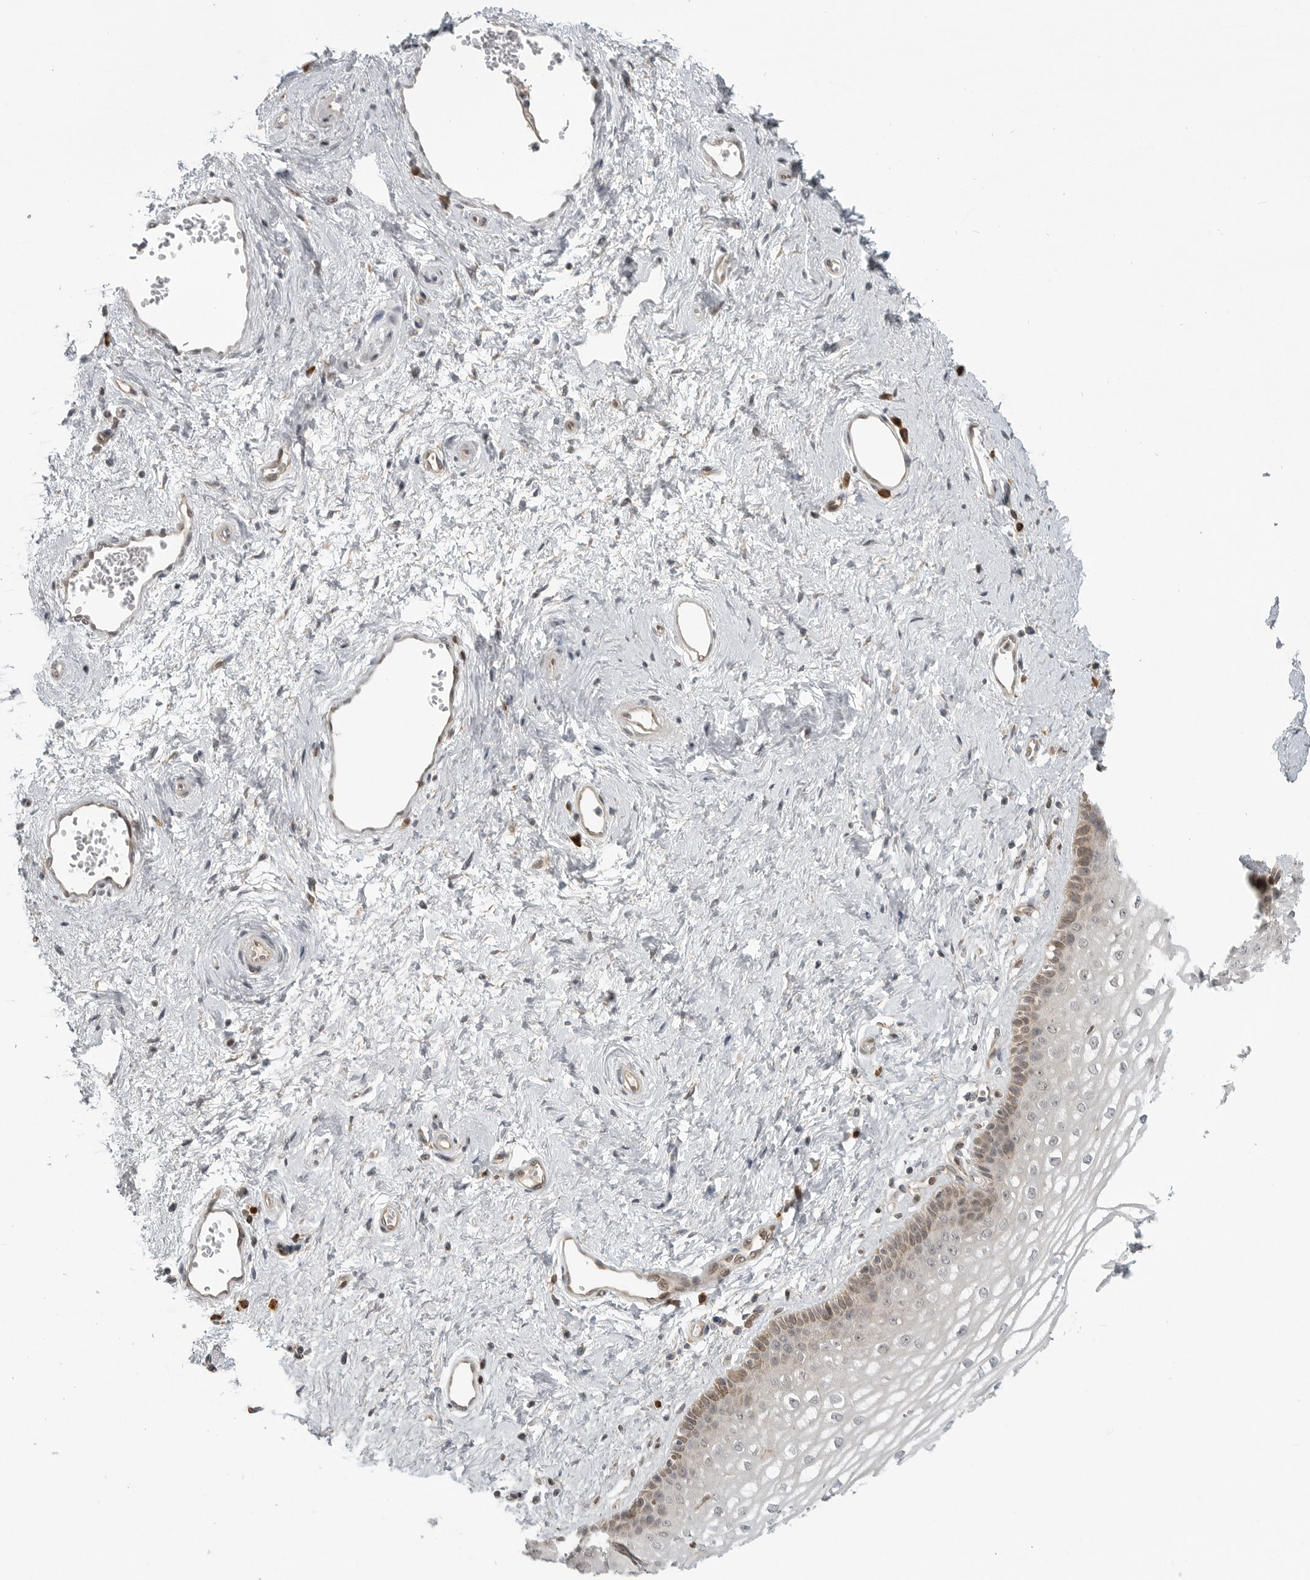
{"staining": {"intensity": "moderate", "quantity": "<25%", "location": "cytoplasmic/membranous,nuclear"}, "tissue": "vagina", "cell_type": "Squamous epithelial cells", "image_type": "normal", "snomed": [{"axis": "morphology", "description": "Normal tissue, NOS"}, {"axis": "topography", "description": "Vagina"}], "caption": "The micrograph reveals immunohistochemical staining of normal vagina. There is moderate cytoplasmic/membranous,nuclear expression is present in approximately <25% of squamous epithelial cells. Immunohistochemistry stains the protein in brown and the nuclei are stained blue.", "gene": "CEP295NL", "patient": {"sex": "female", "age": 46}}